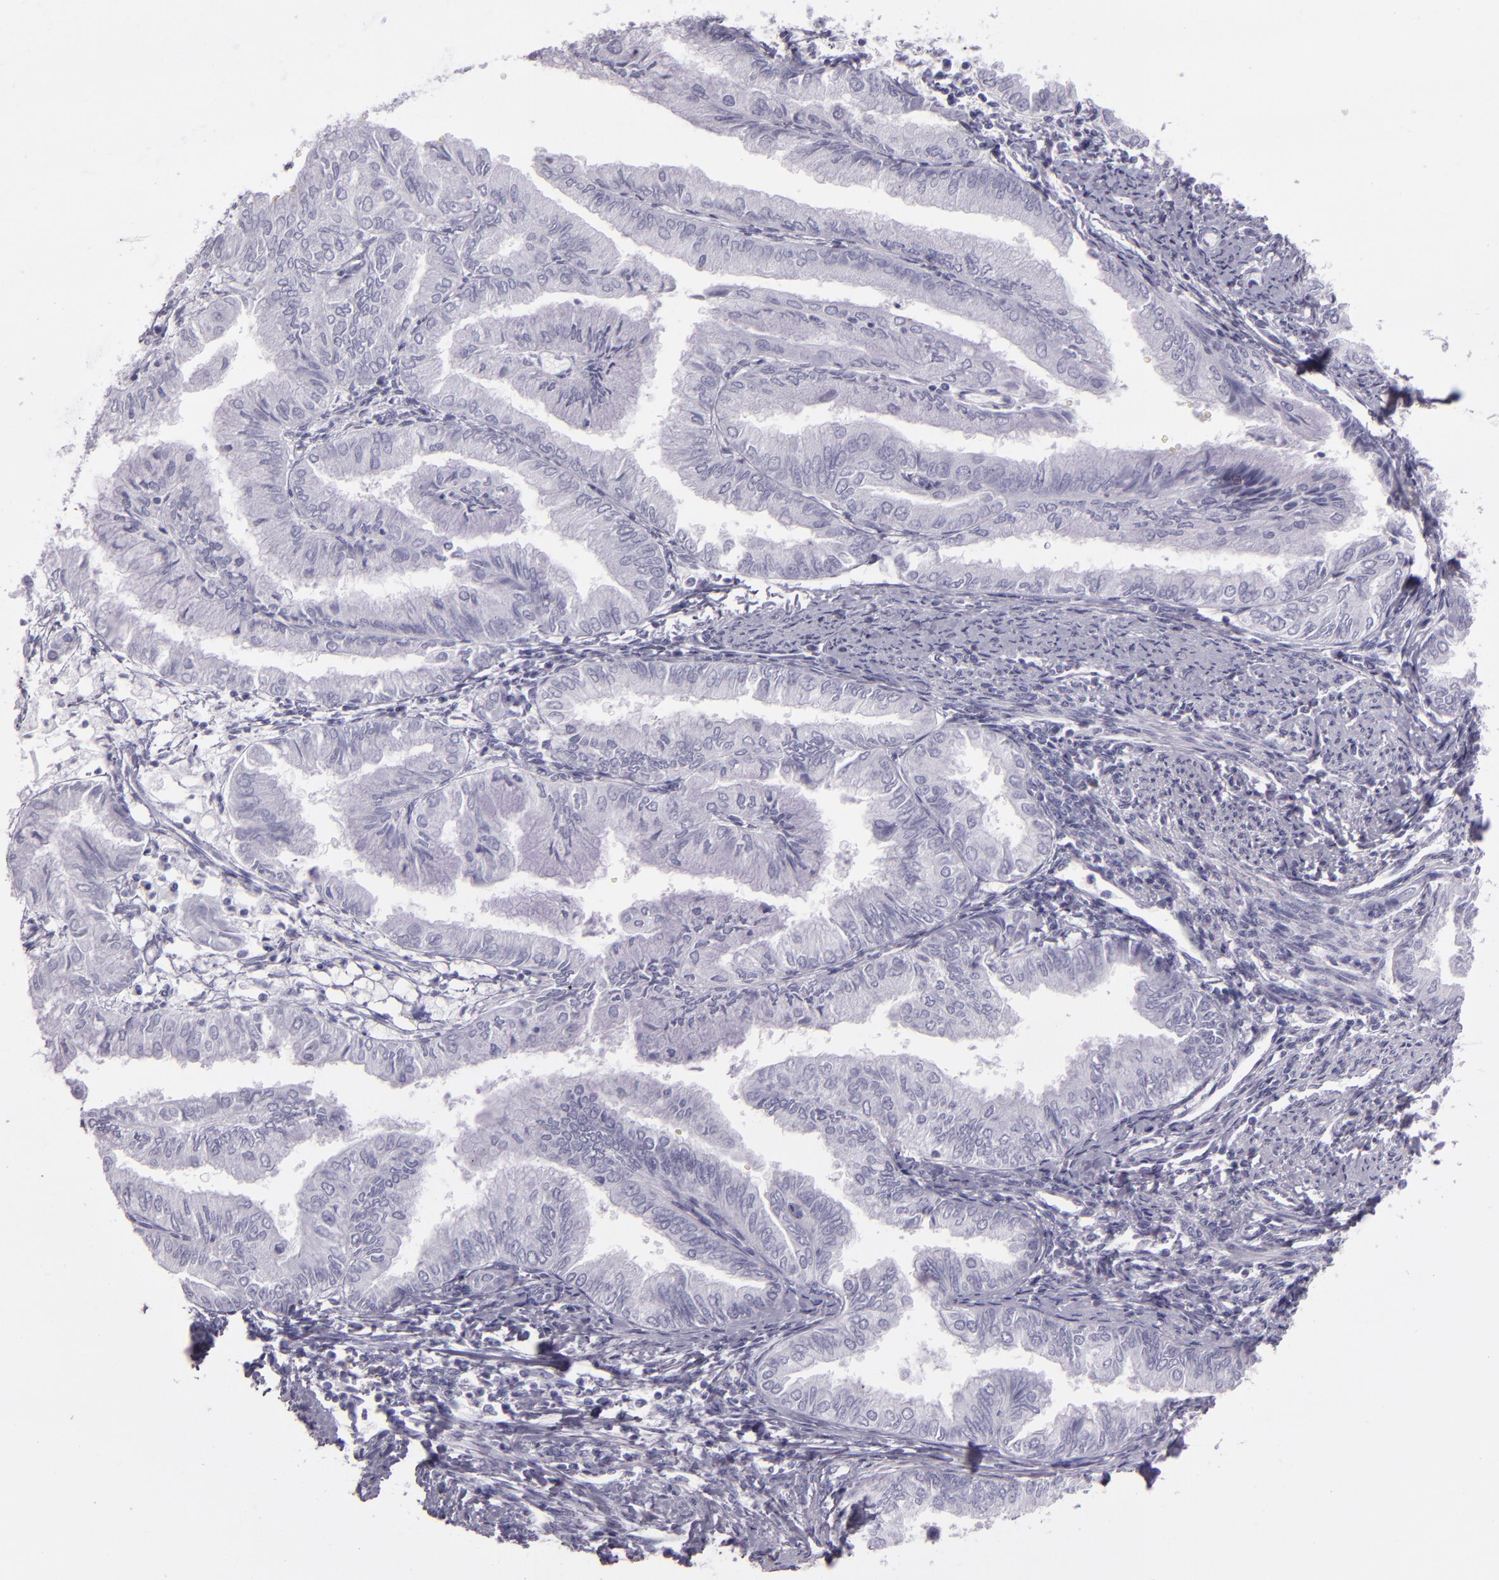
{"staining": {"intensity": "negative", "quantity": "none", "location": "none"}, "tissue": "endometrial cancer", "cell_type": "Tumor cells", "image_type": "cancer", "snomed": [{"axis": "morphology", "description": "Adenocarcinoma, NOS"}, {"axis": "topography", "description": "Endometrium"}], "caption": "Immunohistochemical staining of endometrial adenocarcinoma reveals no significant staining in tumor cells.", "gene": "CR2", "patient": {"sex": "female", "age": 66}}